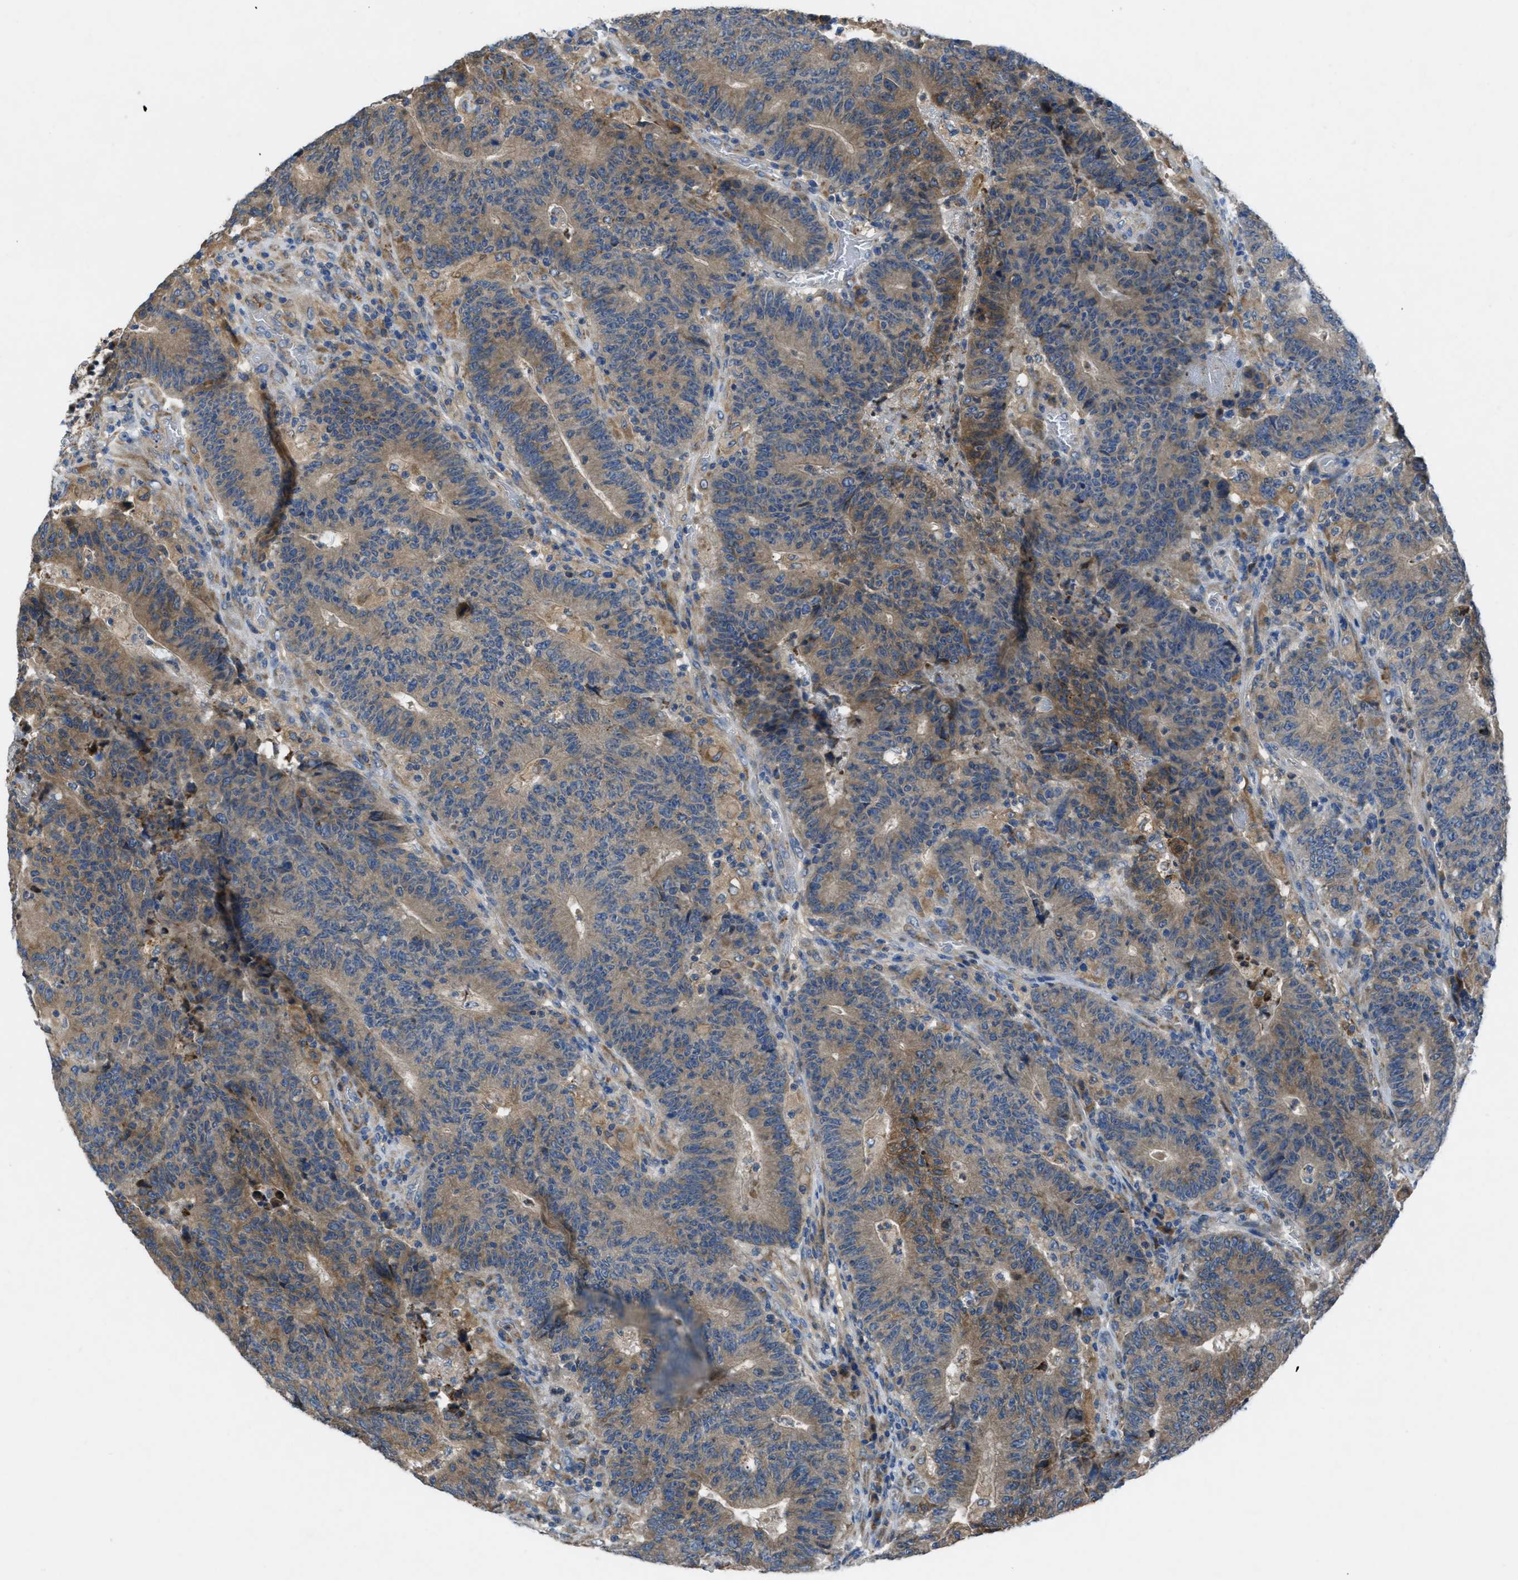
{"staining": {"intensity": "moderate", "quantity": ">75%", "location": "cytoplasmic/membranous"}, "tissue": "colorectal cancer", "cell_type": "Tumor cells", "image_type": "cancer", "snomed": [{"axis": "morphology", "description": "Normal tissue, NOS"}, {"axis": "morphology", "description": "Adenocarcinoma, NOS"}, {"axis": "topography", "description": "Colon"}], "caption": "There is medium levels of moderate cytoplasmic/membranous staining in tumor cells of colorectal cancer (adenocarcinoma), as demonstrated by immunohistochemical staining (brown color).", "gene": "MAP3K20", "patient": {"sex": "female", "age": 75}}